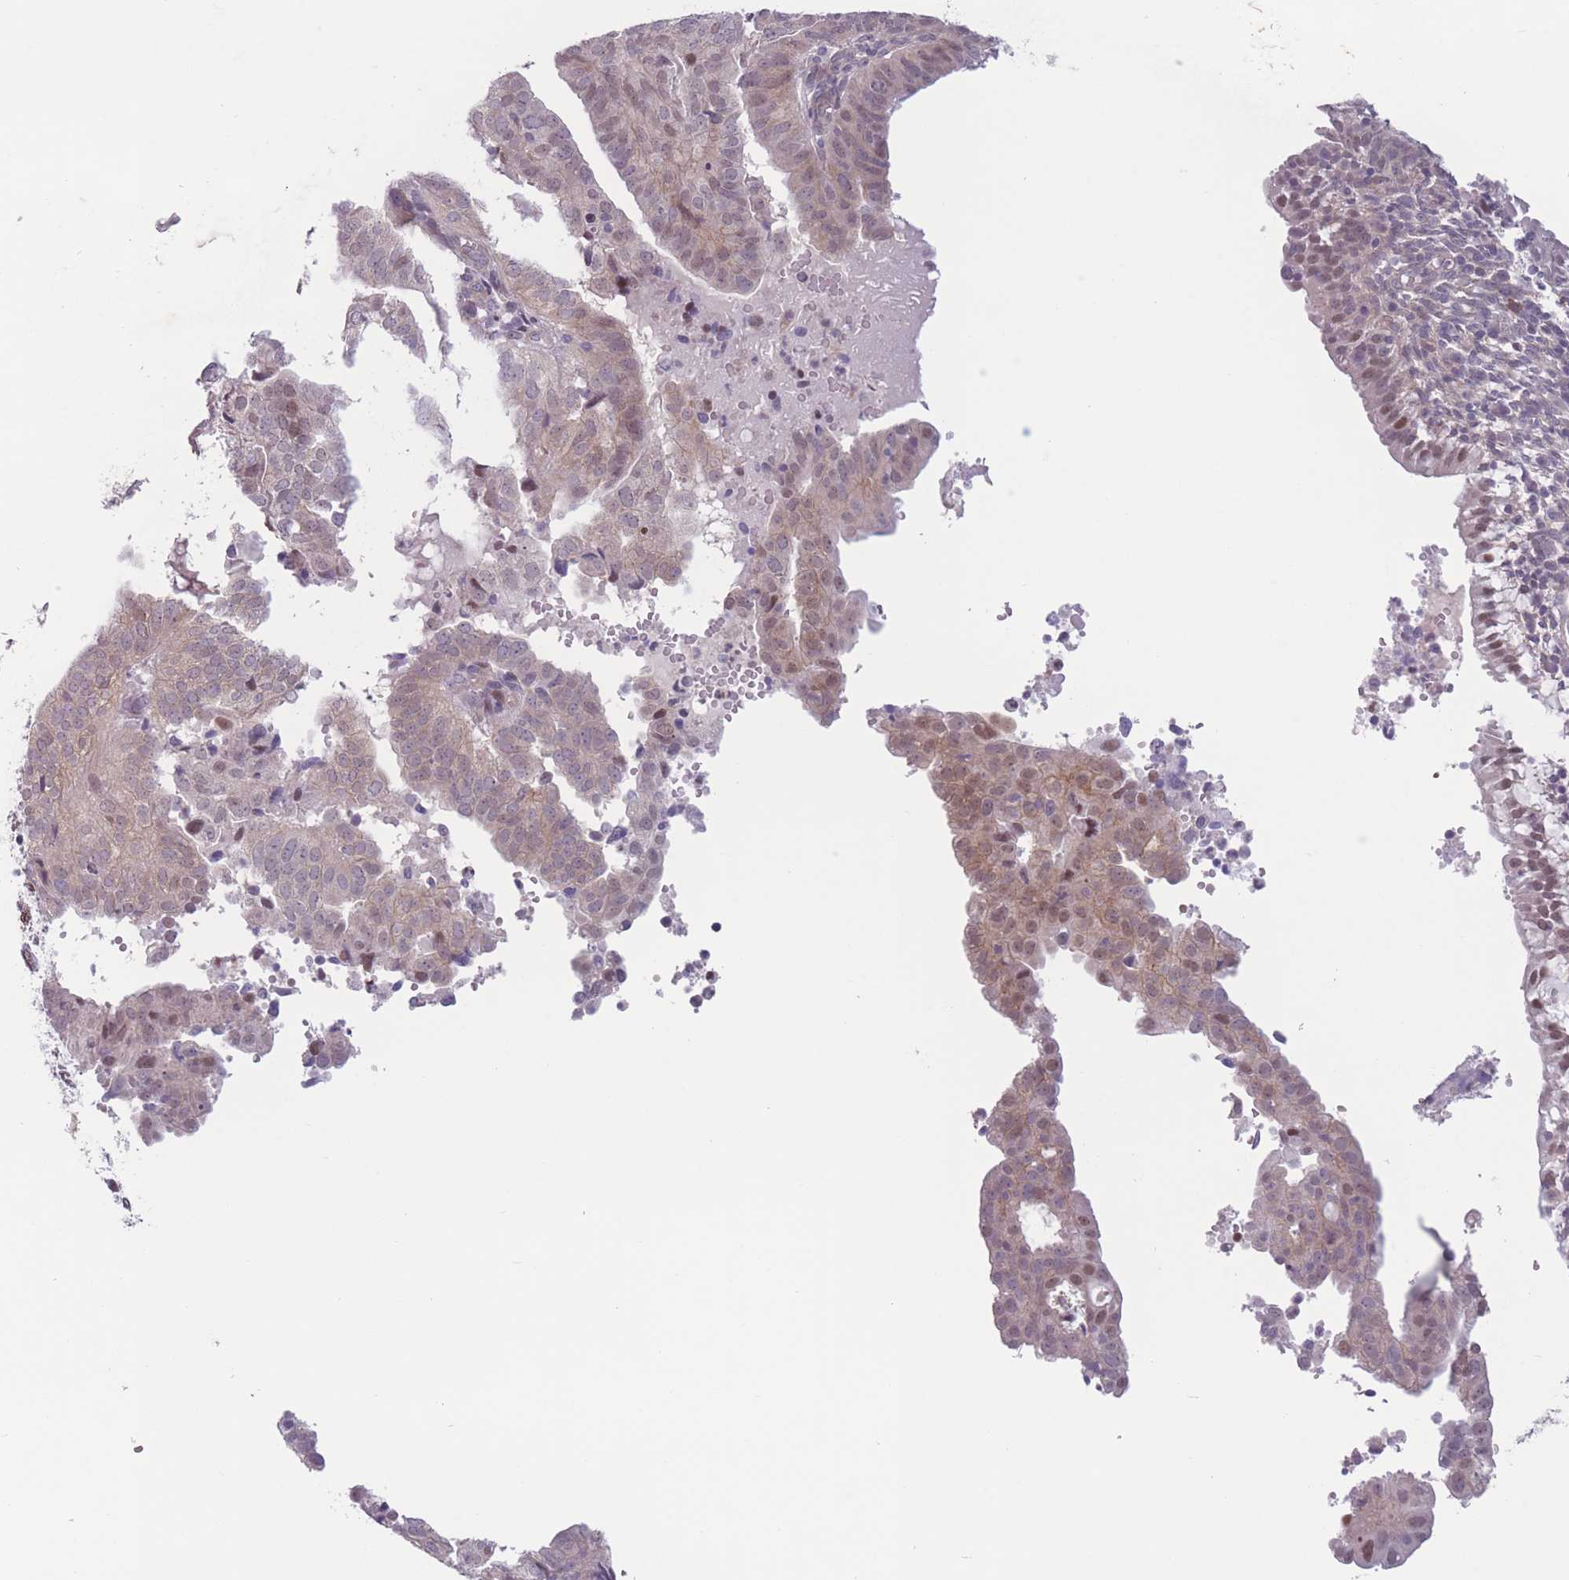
{"staining": {"intensity": "moderate", "quantity": ">75%", "location": "nuclear"}, "tissue": "endometrial cancer", "cell_type": "Tumor cells", "image_type": "cancer", "snomed": [{"axis": "morphology", "description": "Adenocarcinoma, NOS"}, {"axis": "topography", "description": "Uterus"}], "caption": "Protein expression analysis of human endometrial adenocarcinoma reveals moderate nuclear expression in about >75% of tumor cells.", "gene": "ZNF439", "patient": {"sex": "female", "age": 77}}